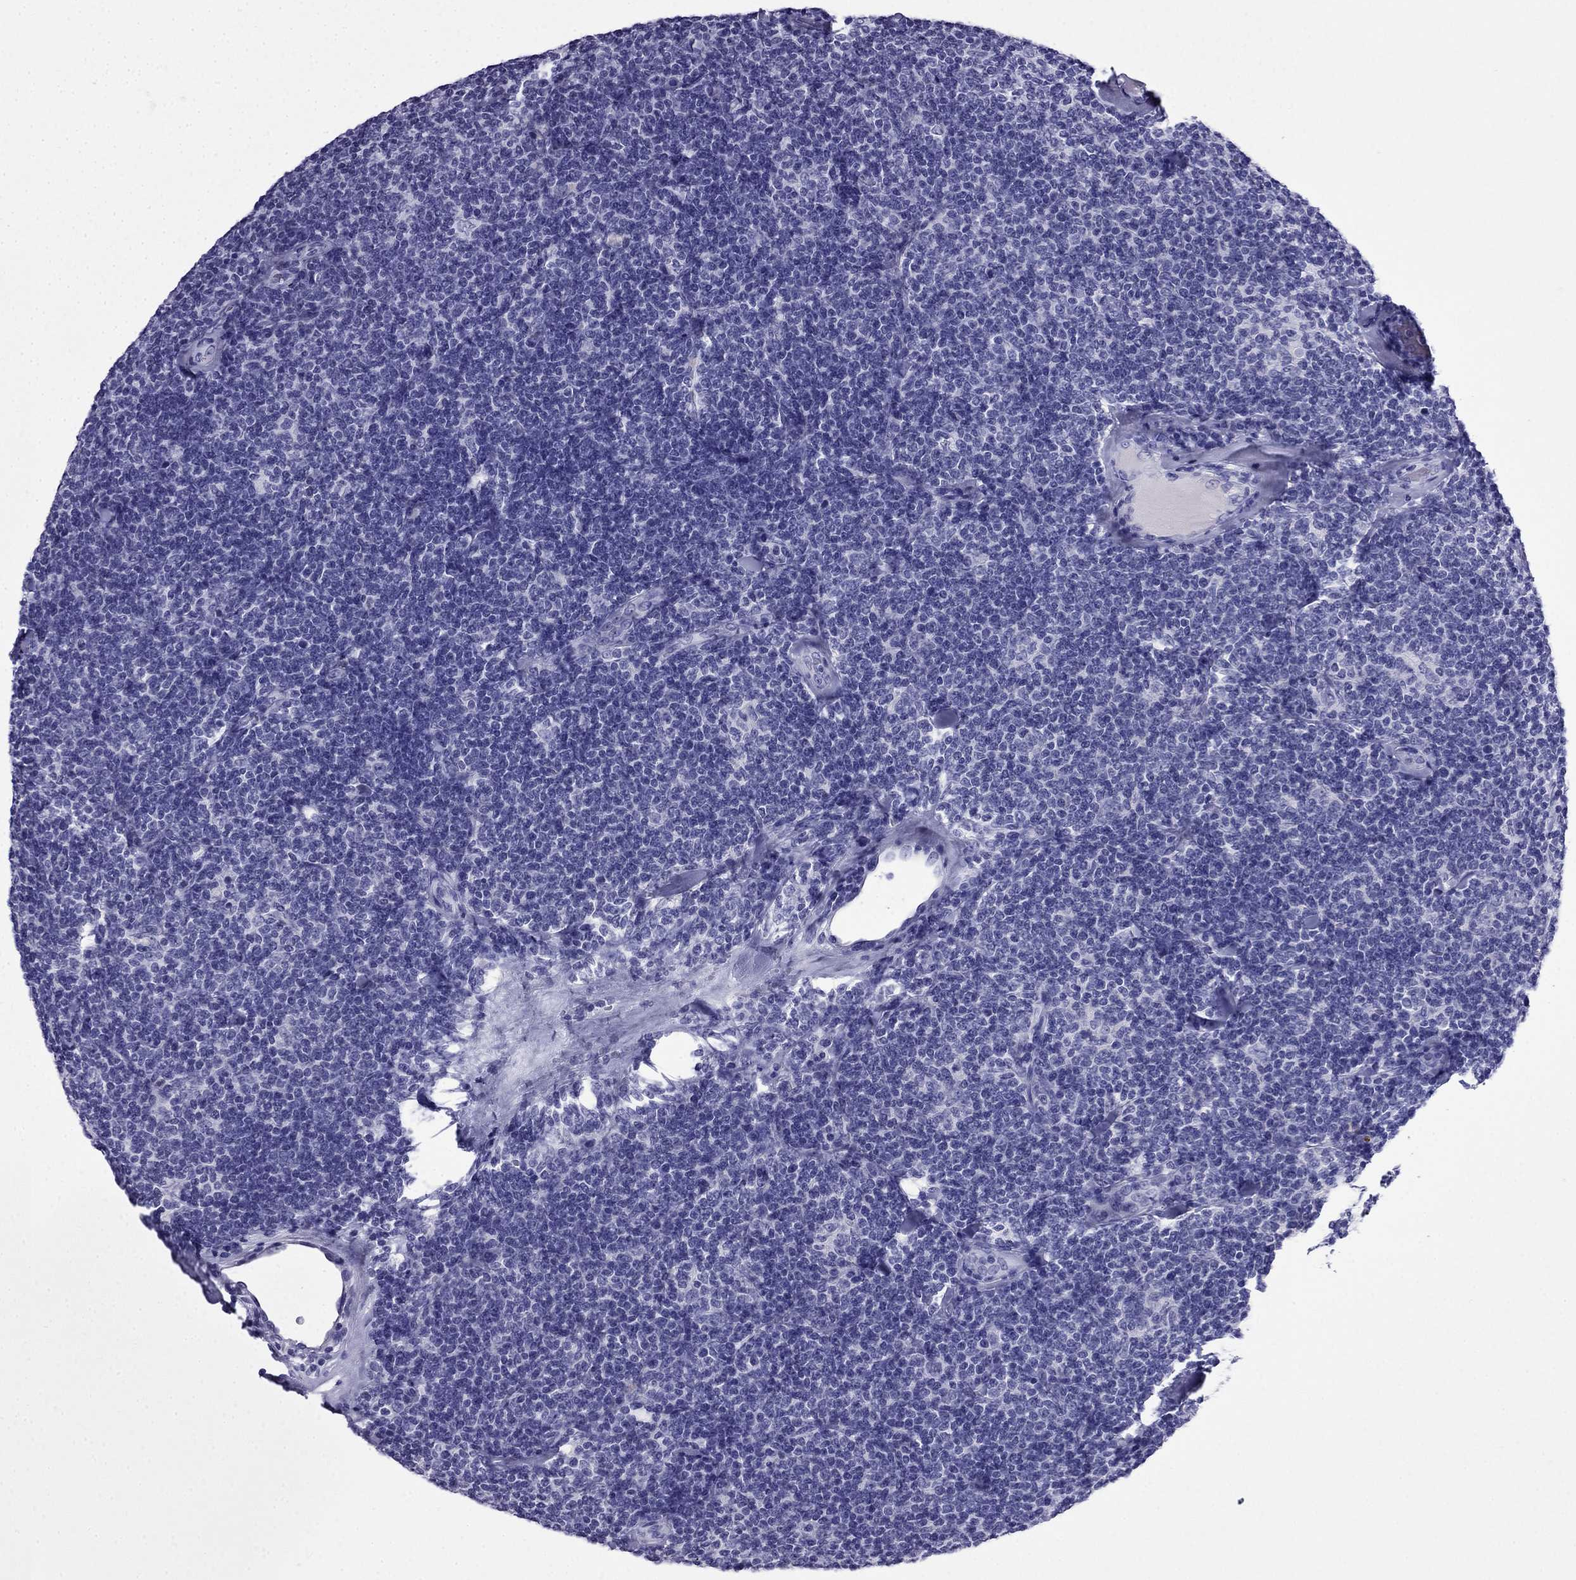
{"staining": {"intensity": "negative", "quantity": "none", "location": "none"}, "tissue": "lymphoma", "cell_type": "Tumor cells", "image_type": "cancer", "snomed": [{"axis": "morphology", "description": "Malignant lymphoma, non-Hodgkin's type, Low grade"}, {"axis": "topography", "description": "Lymph node"}], "caption": "Lymphoma was stained to show a protein in brown. There is no significant expression in tumor cells. Brightfield microscopy of IHC stained with DAB (brown) and hematoxylin (blue), captured at high magnification.", "gene": "CDHR4", "patient": {"sex": "female", "age": 56}}